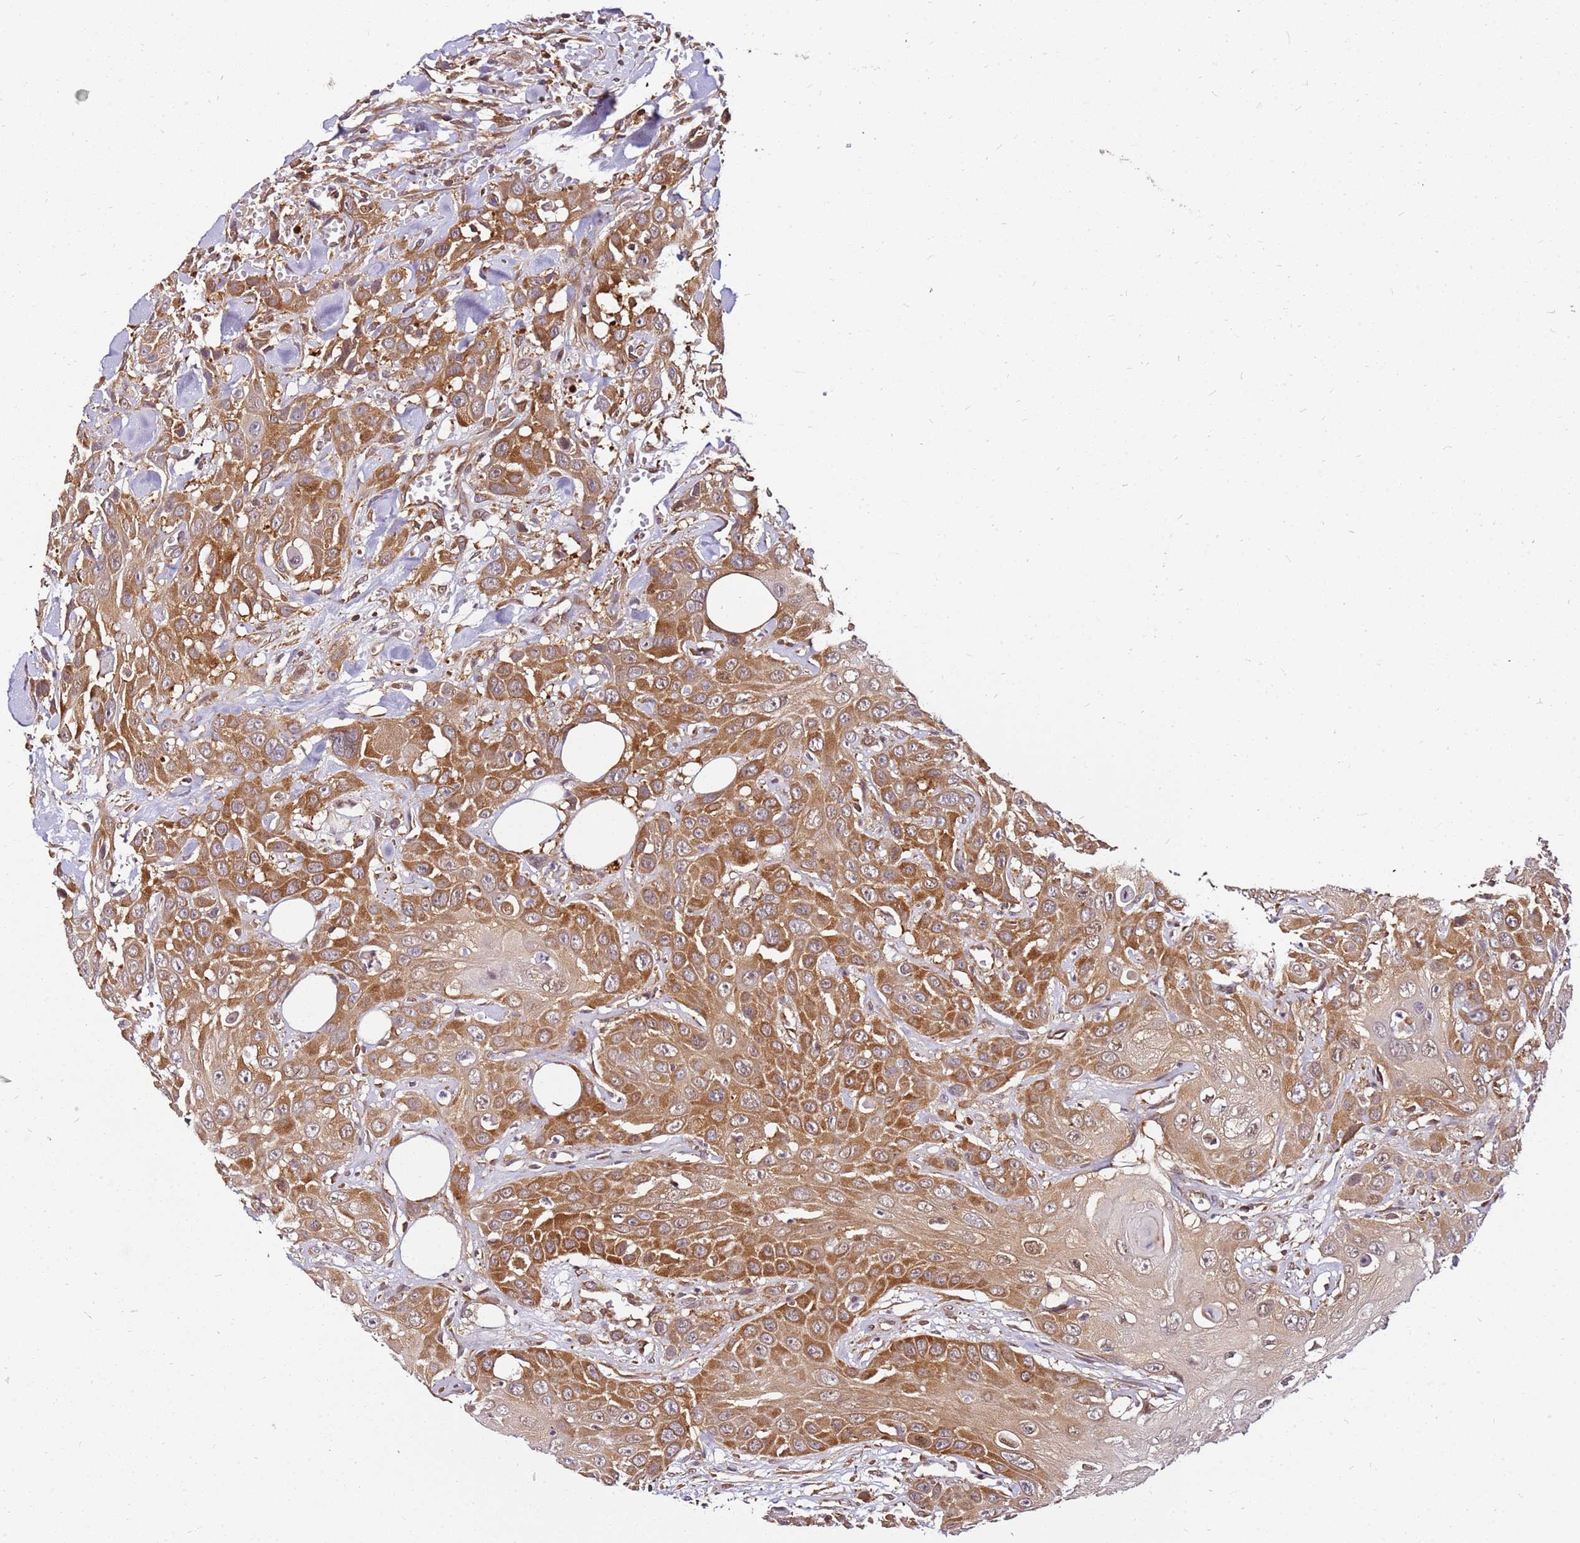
{"staining": {"intensity": "moderate", "quantity": ">75%", "location": "cytoplasmic/membranous"}, "tissue": "head and neck cancer", "cell_type": "Tumor cells", "image_type": "cancer", "snomed": [{"axis": "morphology", "description": "Squamous cell carcinoma, NOS"}, {"axis": "topography", "description": "Head-Neck"}], "caption": "The immunohistochemical stain highlights moderate cytoplasmic/membranous expression in tumor cells of head and neck squamous cell carcinoma tissue.", "gene": "PIH1D1", "patient": {"sex": "male", "age": 81}}